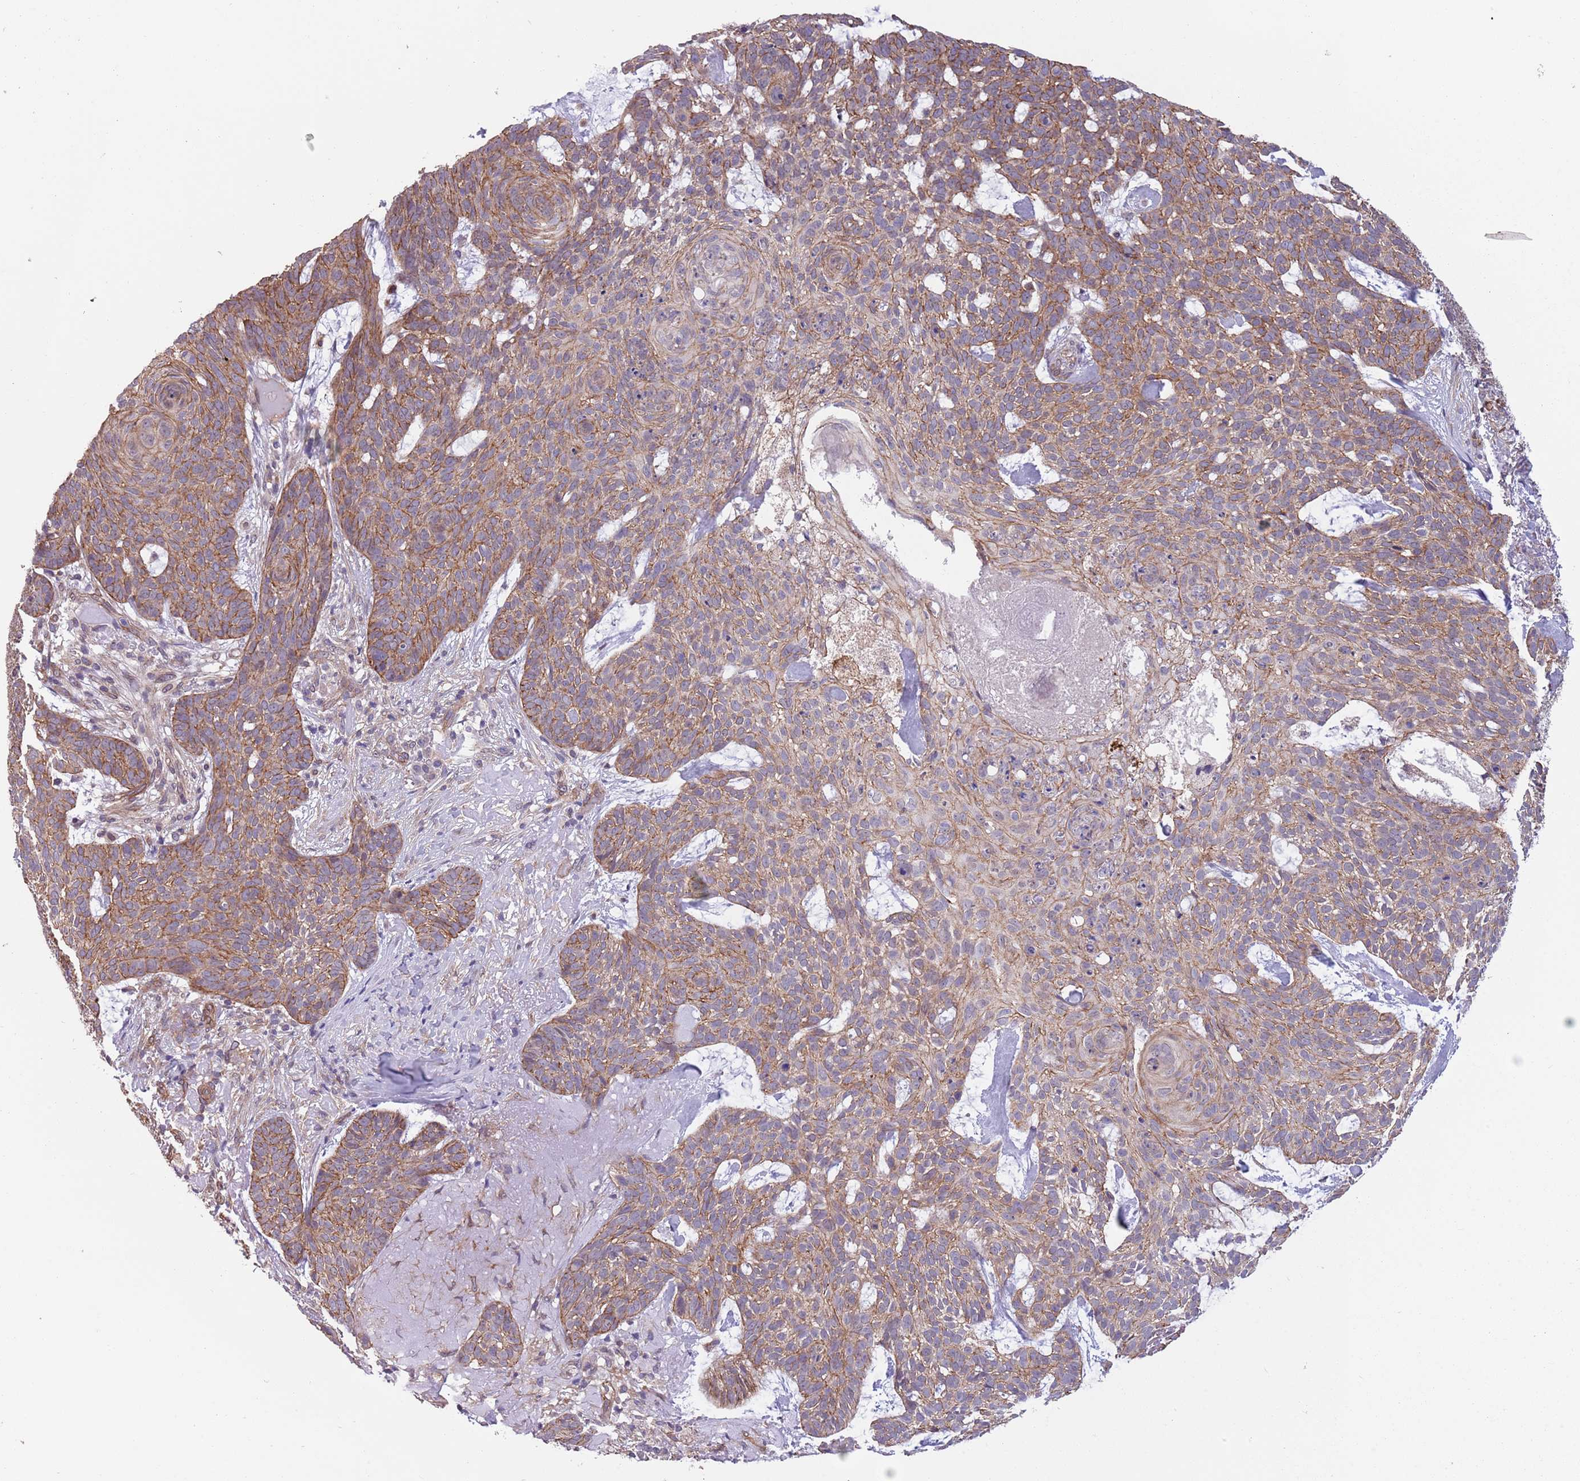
{"staining": {"intensity": "moderate", "quantity": ">75%", "location": "cytoplasmic/membranous"}, "tissue": "skin cancer", "cell_type": "Tumor cells", "image_type": "cancer", "snomed": [{"axis": "morphology", "description": "Basal cell carcinoma"}, {"axis": "topography", "description": "Skin"}], "caption": "This histopathology image shows immunohistochemistry staining of human basal cell carcinoma (skin), with medium moderate cytoplasmic/membranous positivity in about >75% of tumor cells.", "gene": "CREBZF", "patient": {"sex": "female", "age": 89}}